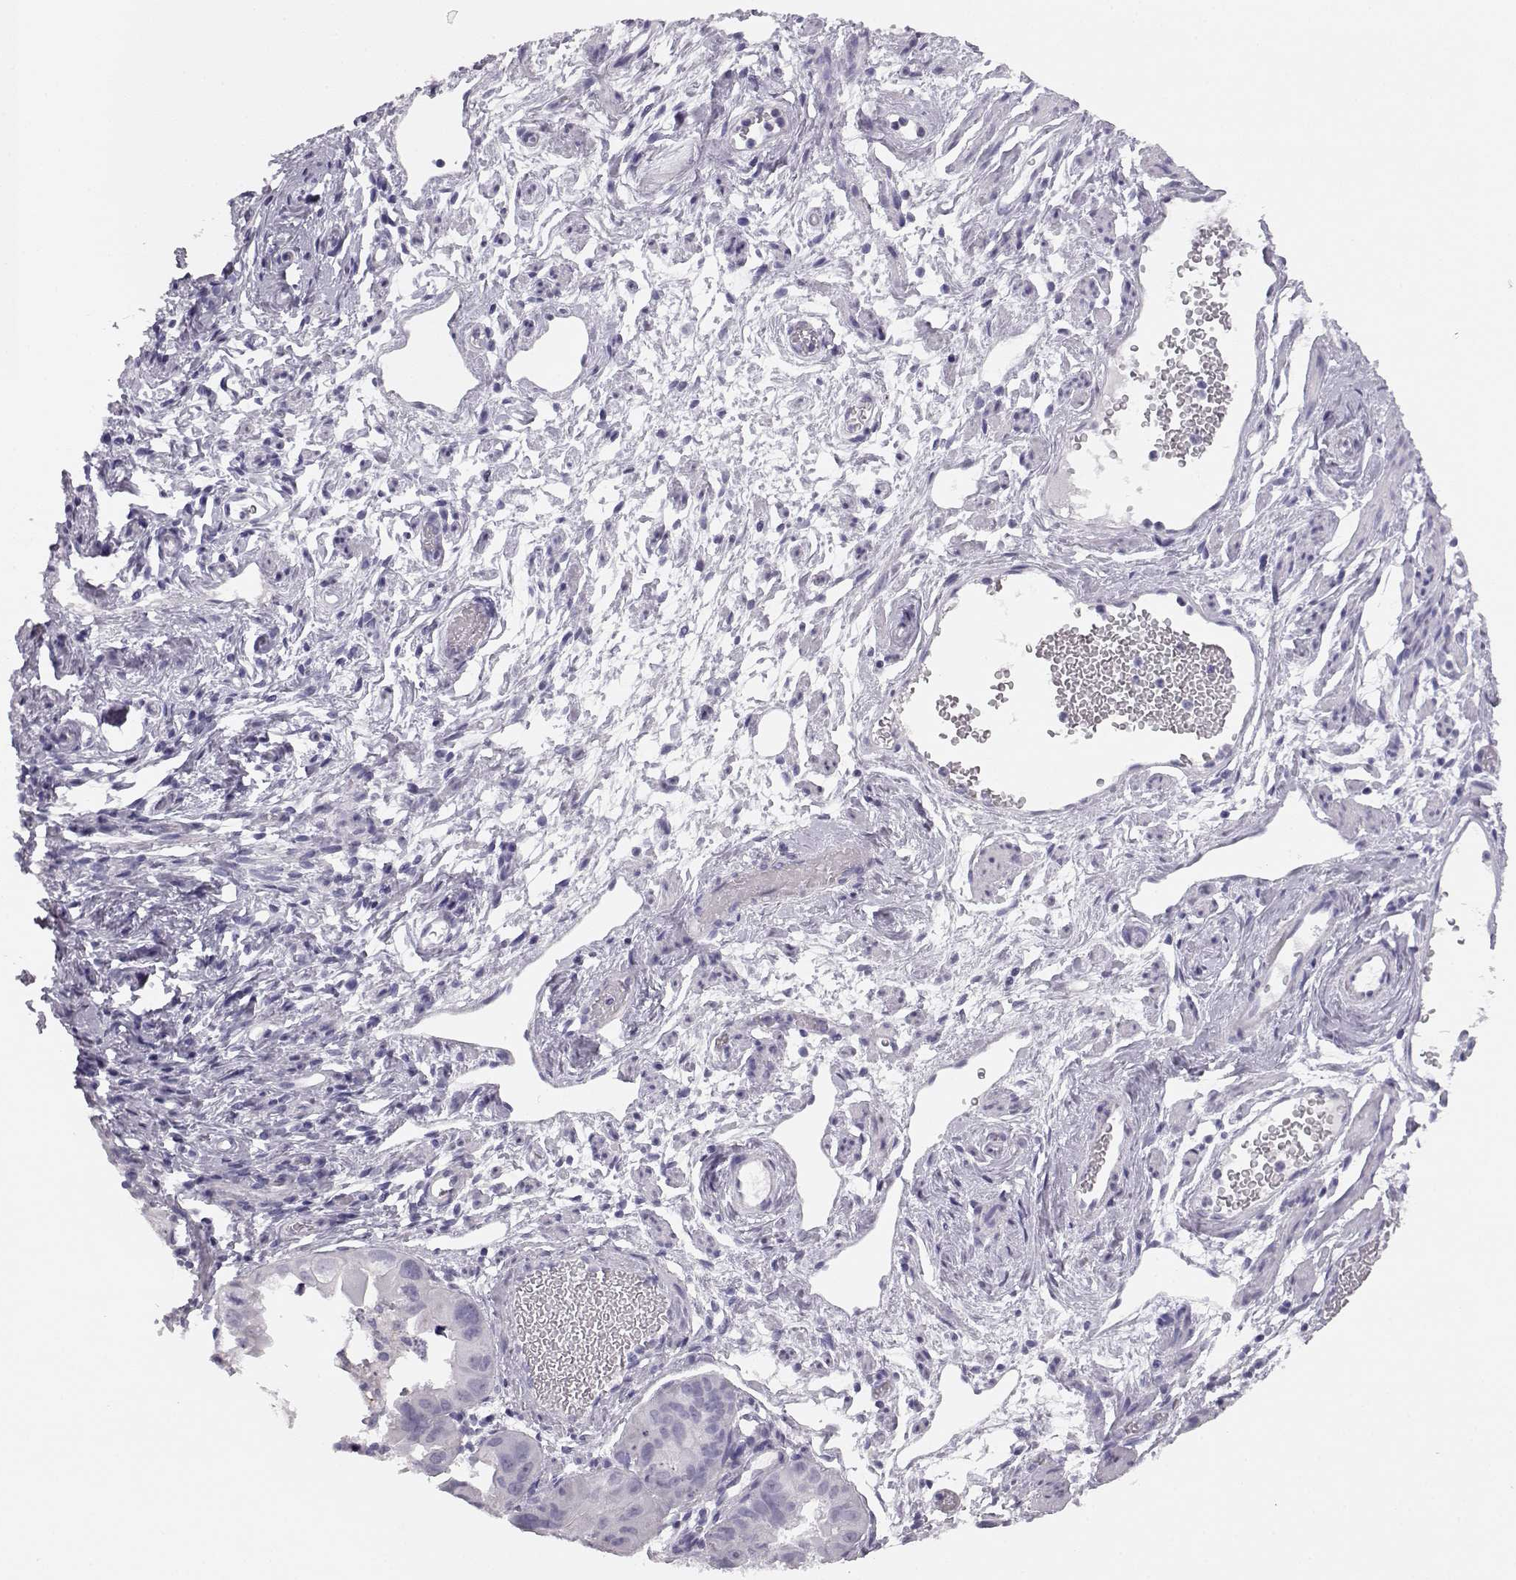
{"staining": {"intensity": "negative", "quantity": "none", "location": "none"}, "tissue": "ovarian cancer", "cell_type": "Tumor cells", "image_type": "cancer", "snomed": [{"axis": "morphology", "description": "Carcinoma, endometroid"}, {"axis": "topography", "description": "Ovary"}], "caption": "Human ovarian cancer stained for a protein using immunohistochemistry shows no staining in tumor cells.", "gene": "BFSP2", "patient": {"sex": "female", "age": 85}}